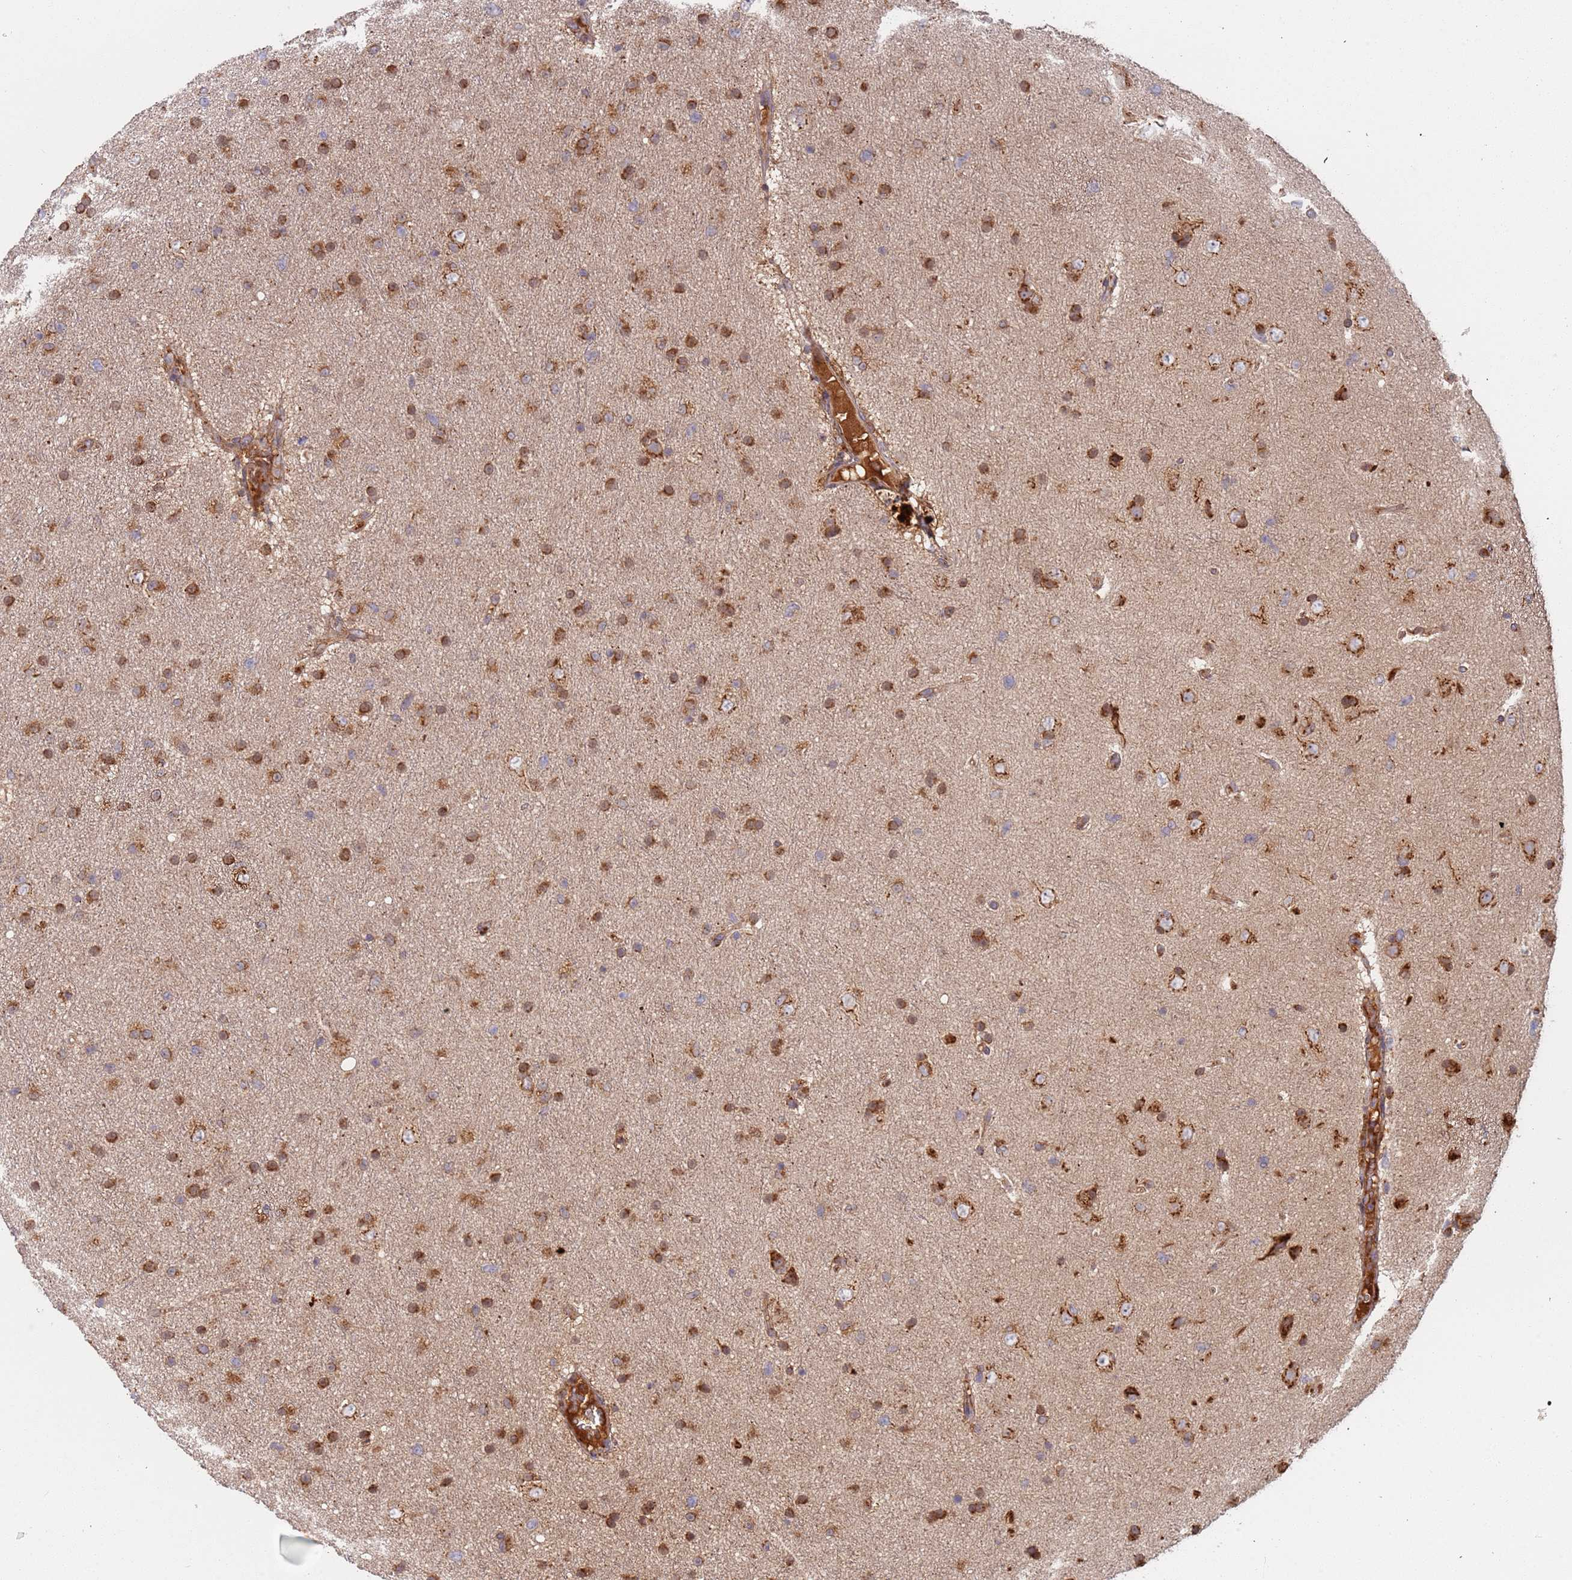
{"staining": {"intensity": "moderate", "quantity": ">75%", "location": "cytoplasmic/membranous"}, "tissue": "glioma", "cell_type": "Tumor cells", "image_type": "cancer", "snomed": [{"axis": "morphology", "description": "Glioma, malignant, Low grade"}, {"axis": "topography", "description": "Cerebral cortex"}], "caption": "Glioma stained for a protein (brown) displays moderate cytoplasmic/membranous positive staining in approximately >75% of tumor cells.", "gene": "OR5A2", "patient": {"sex": "female", "age": 39}}